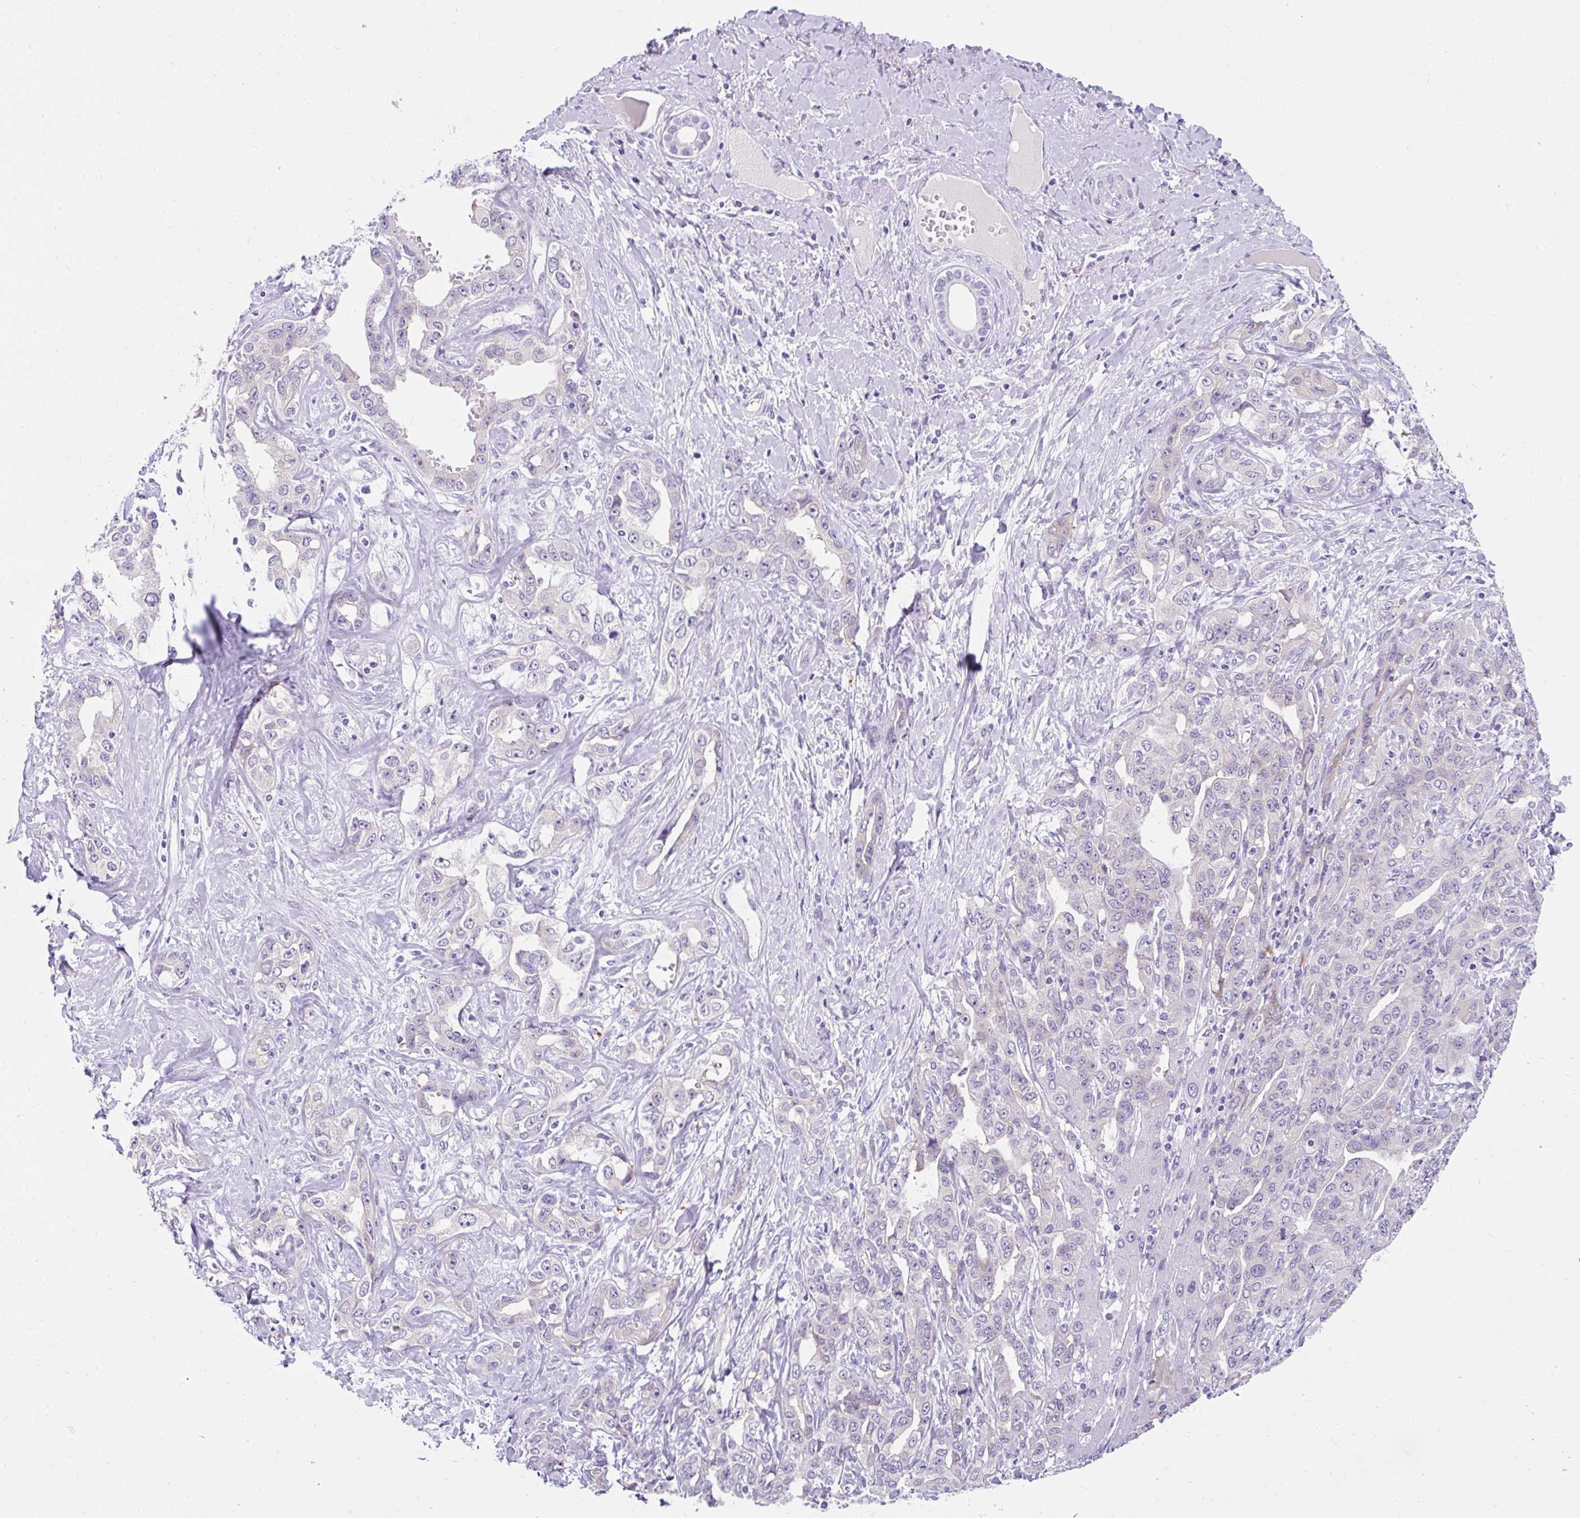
{"staining": {"intensity": "negative", "quantity": "none", "location": "none"}, "tissue": "liver cancer", "cell_type": "Tumor cells", "image_type": "cancer", "snomed": [{"axis": "morphology", "description": "Cholangiocarcinoma"}, {"axis": "topography", "description": "Liver"}], "caption": "Immunohistochemistry of human liver cancer (cholangiocarcinoma) exhibits no expression in tumor cells.", "gene": "GOLGA8A", "patient": {"sex": "male", "age": 59}}